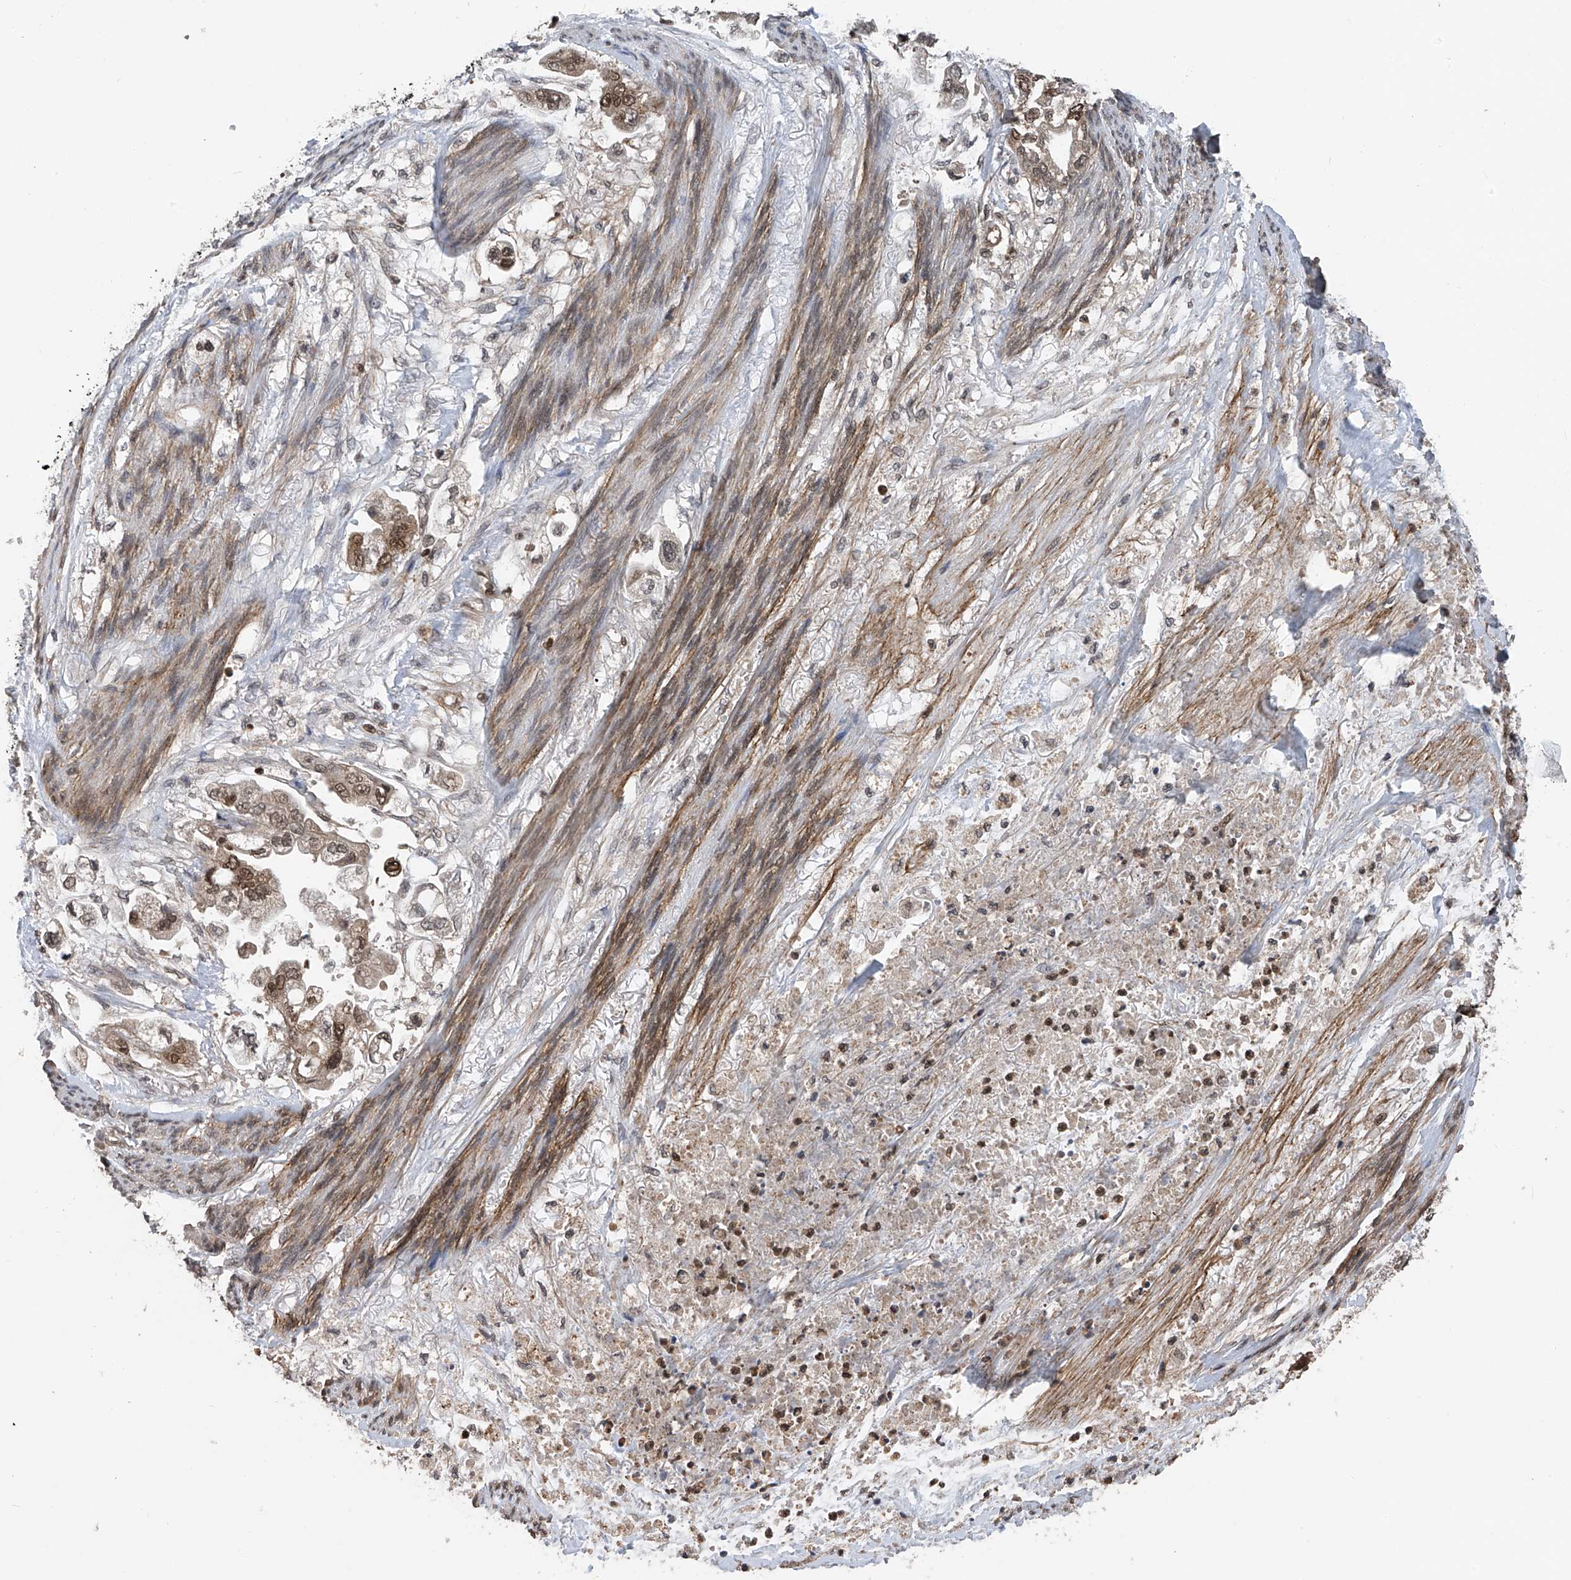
{"staining": {"intensity": "strong", "quantity": ">75%", "location": "cytoplasmic/membranous,nuclear"}, "tissue": "stomach cancer", "cell_type": "Tumor cells", "image_type": "cancer", "snomed": [{"axis": "morphology", "description": "Adenocarcinoma, NOS"}, {"axis": "topography", "description": "Stomach"}], "caption": "This micrograph shows immunohistochemistry (IHC) staining of stomach adenocarcinoma, with high strong cytoplasmic/membranous and nuclear staining in about >75% of tumor cells.", "gene": "DNAJC9", "patient": {"sex": "male", "age": 62}}